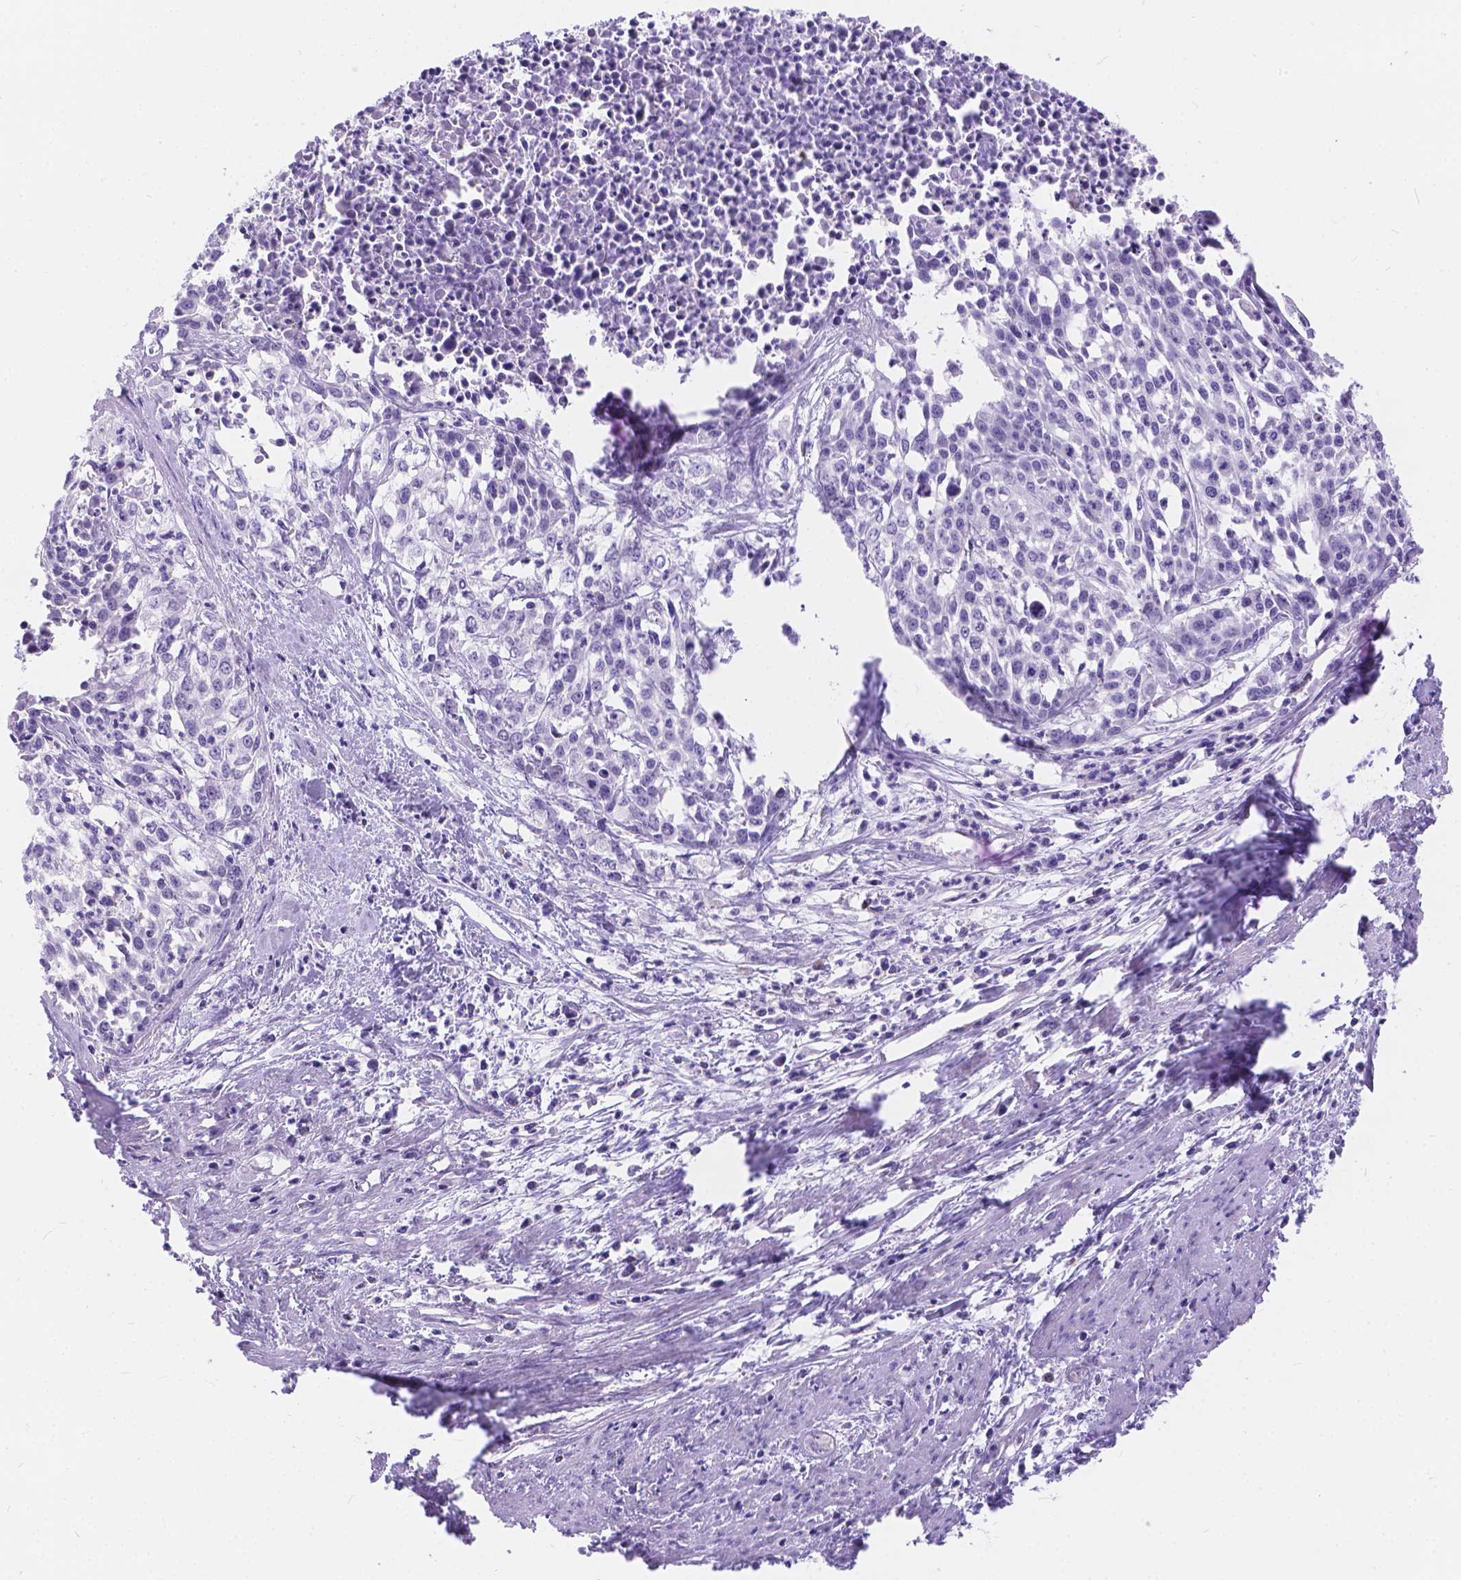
{"staining": {"intensity": "negative", "quantity": "none", "location": "none"}, "tissue": "cervical cancer", "cell_type": "Tumor cells", "image_type": "cancer", "snomed": [{"axis": "morphology", "description": "Squamous cell carcinoma, NOS"}, {"axis": "topography", "description": "Cervix"}], "caption": "This is an IHC micrograph of cervical squamous cell carcinoma. There is no positivity in tumor cells.", "gene": "DLEC1", "patient": {"sex": "female", "age": 39}}